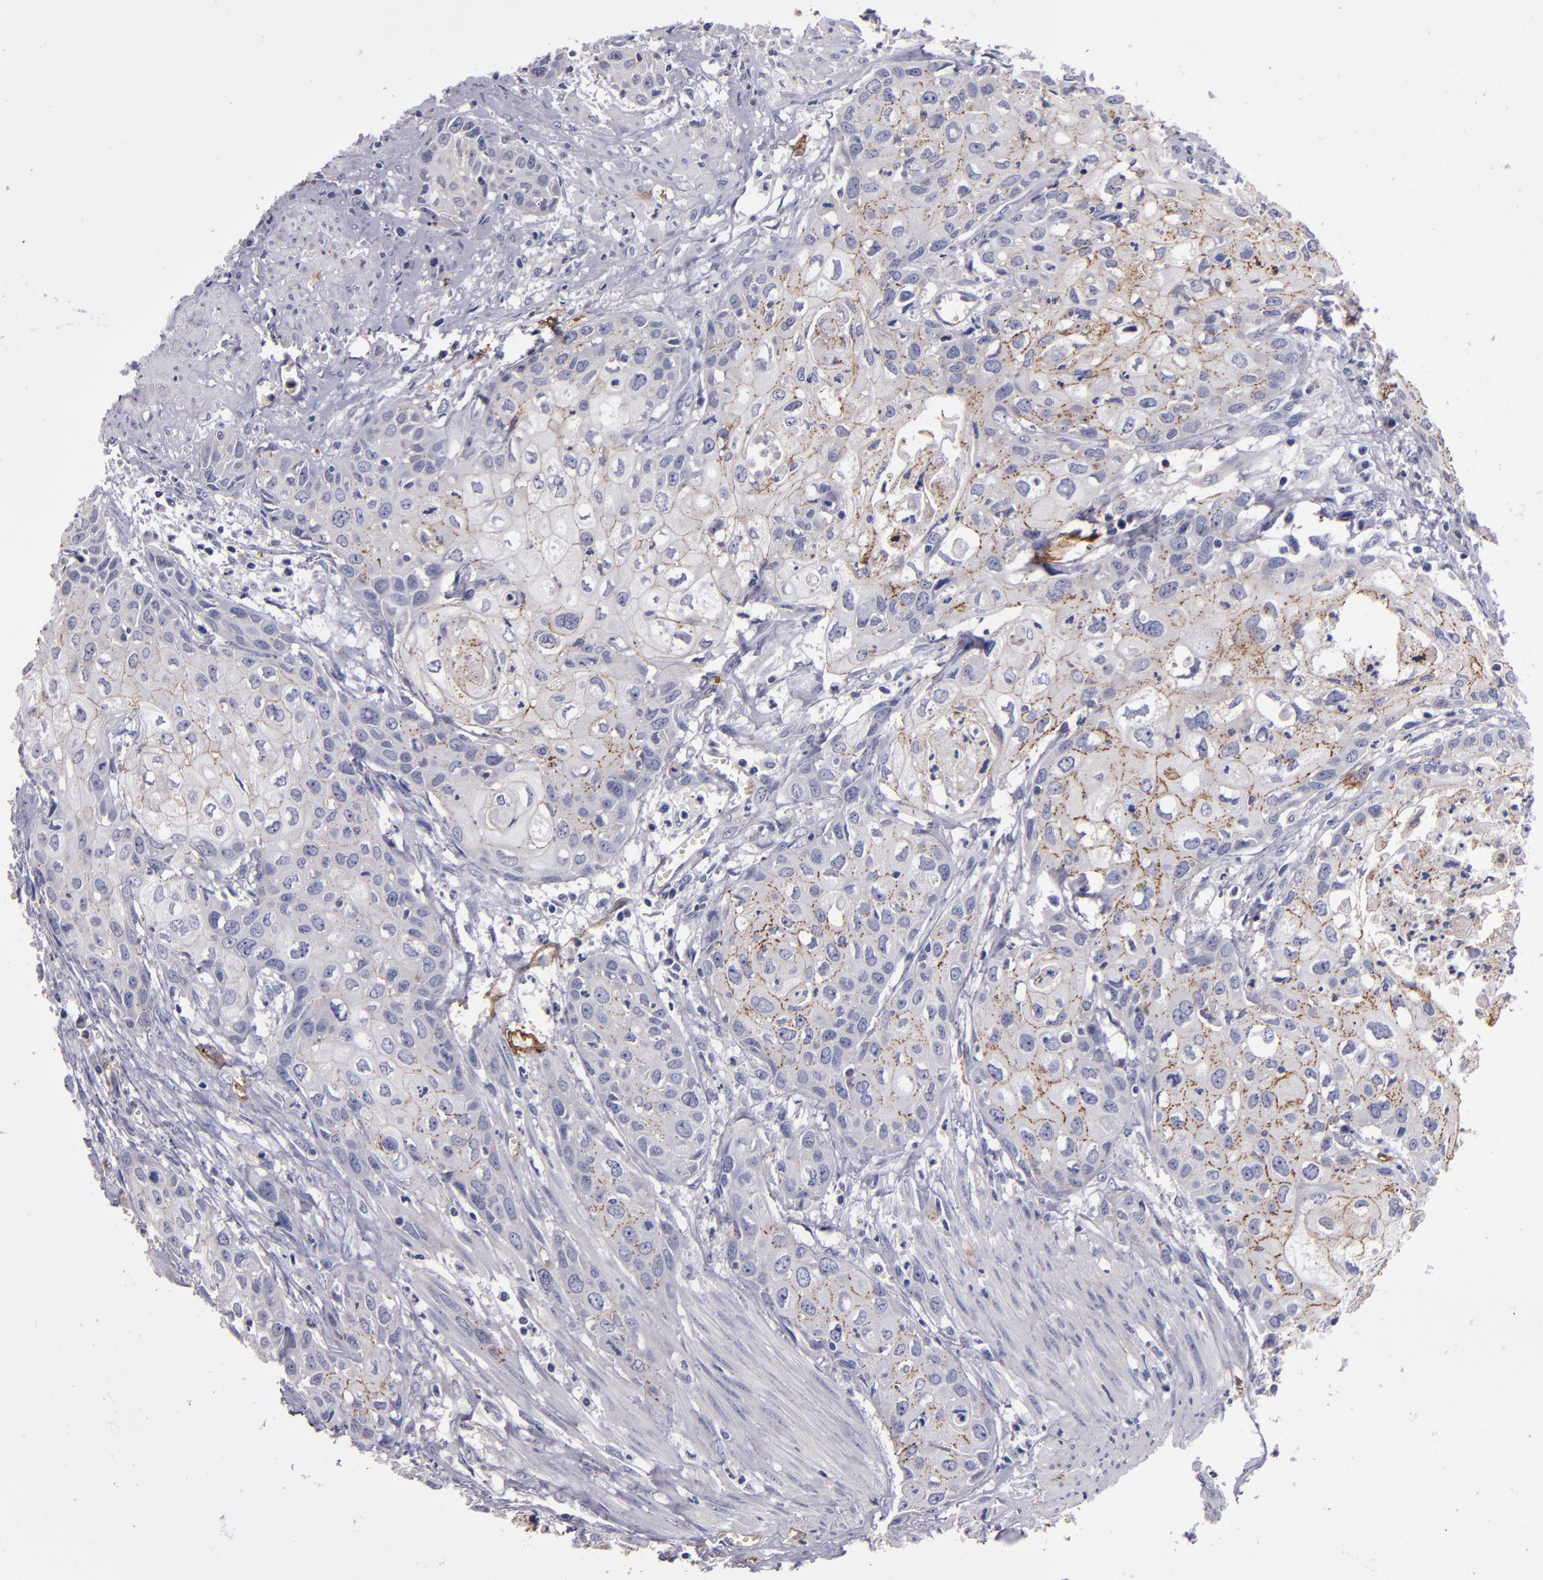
{"staining": {"intensity": "moderate", "quantity": "25%-75%", "location": "cytoplasmic/membranous"}, "tissue": "urothelial cancer", "cell_type": "Tumor cells", "image_type": "cancer", "snomed": [{"axis": "morphology", "description": "Urothelial carcinoma, High grade"}, {"axis": "topography", "description": "Urinary bladder"}], "caption": "Protein expression analysis of high-grade urothelial carcinoma demonstrates moderate cytoplasmic/membranous staining in about 25%-75% of tumor cells. The staining was performed using DAB (3,3'-diaminobenzidine) to visualize the protein expression in brown, while the nuclei were stained in blue with hematoxylin (Magnification: 20x).", "gene": "CLDN5", "patient": {"sex": "male", "age": 54}}